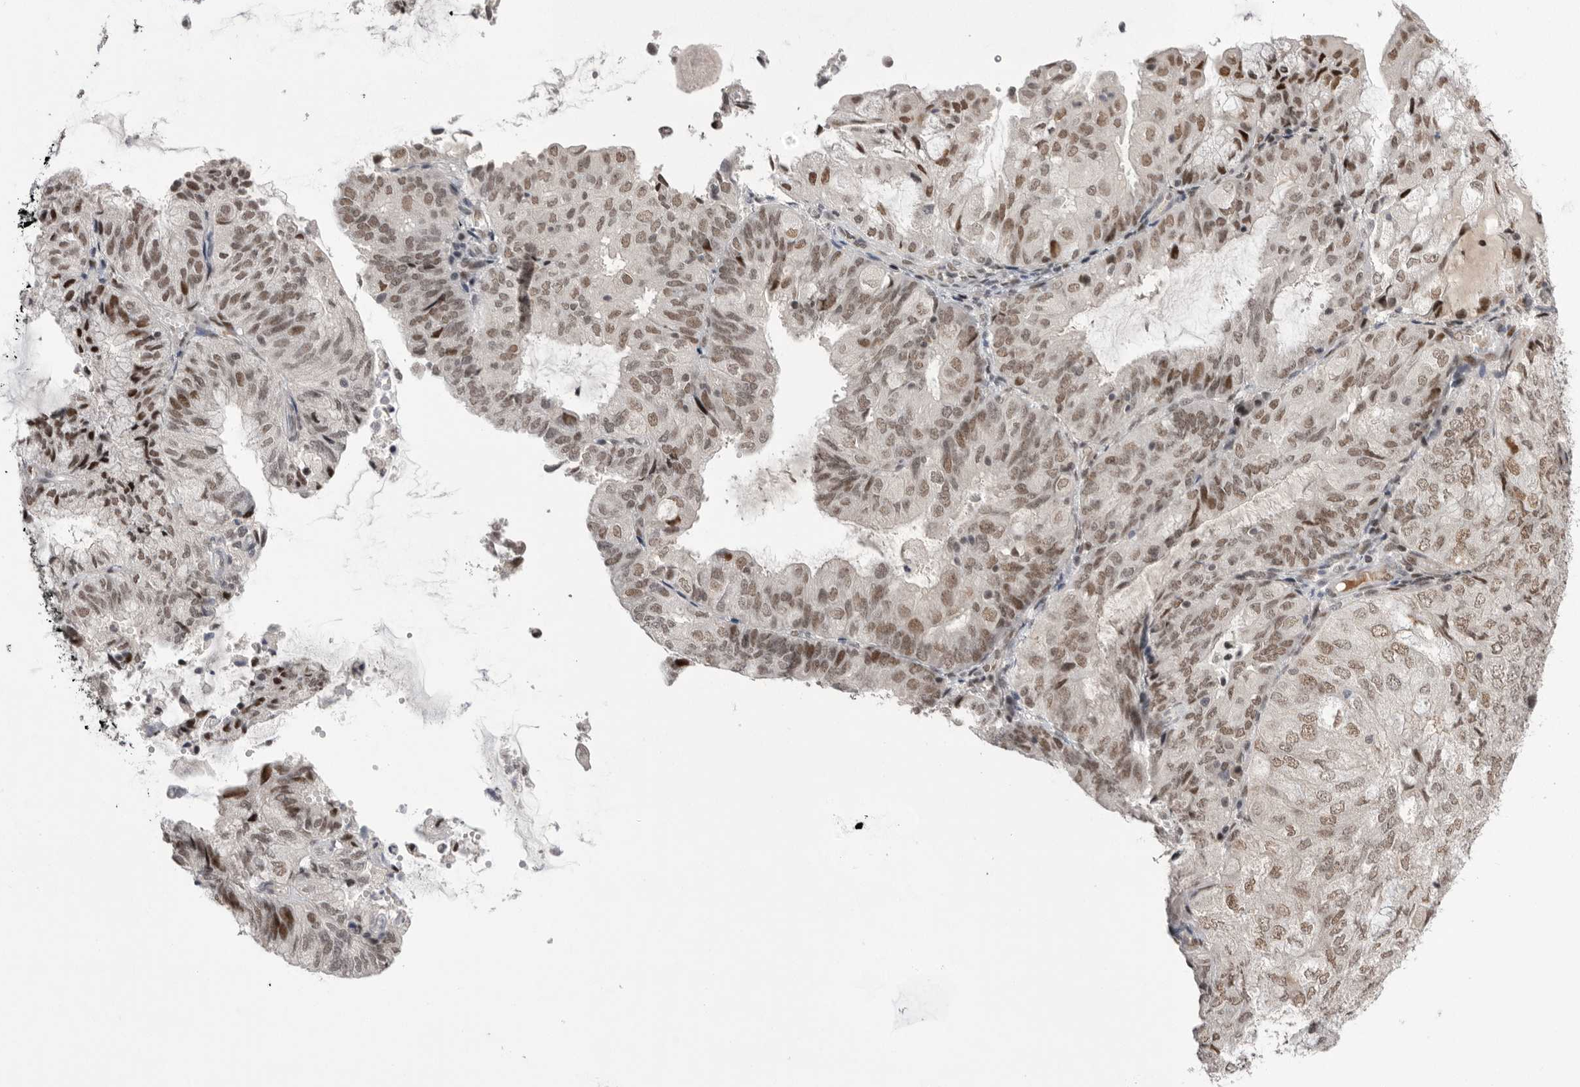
{"staining": {"intensity": "moderate", "quantity": ">75%", "location": "nuclear"}, "tissue": "endometrial cancer", "cell_type": "Tumor cells", "image_type": "cancer", "snomed": [{"axis": "morphology", "description": "Adenocarcinoma, NOS"}, {"axis": "topography", "description": "Endometrium"}], "caption": "Immunohistochemical staining of human endometrial cancer (adenocarcinoma) reveals moderate nuclear protein staining in approximately >75% of tumor cells.", "gene": "POU5F1", "patient": {"sex": "female", "age": 81}}